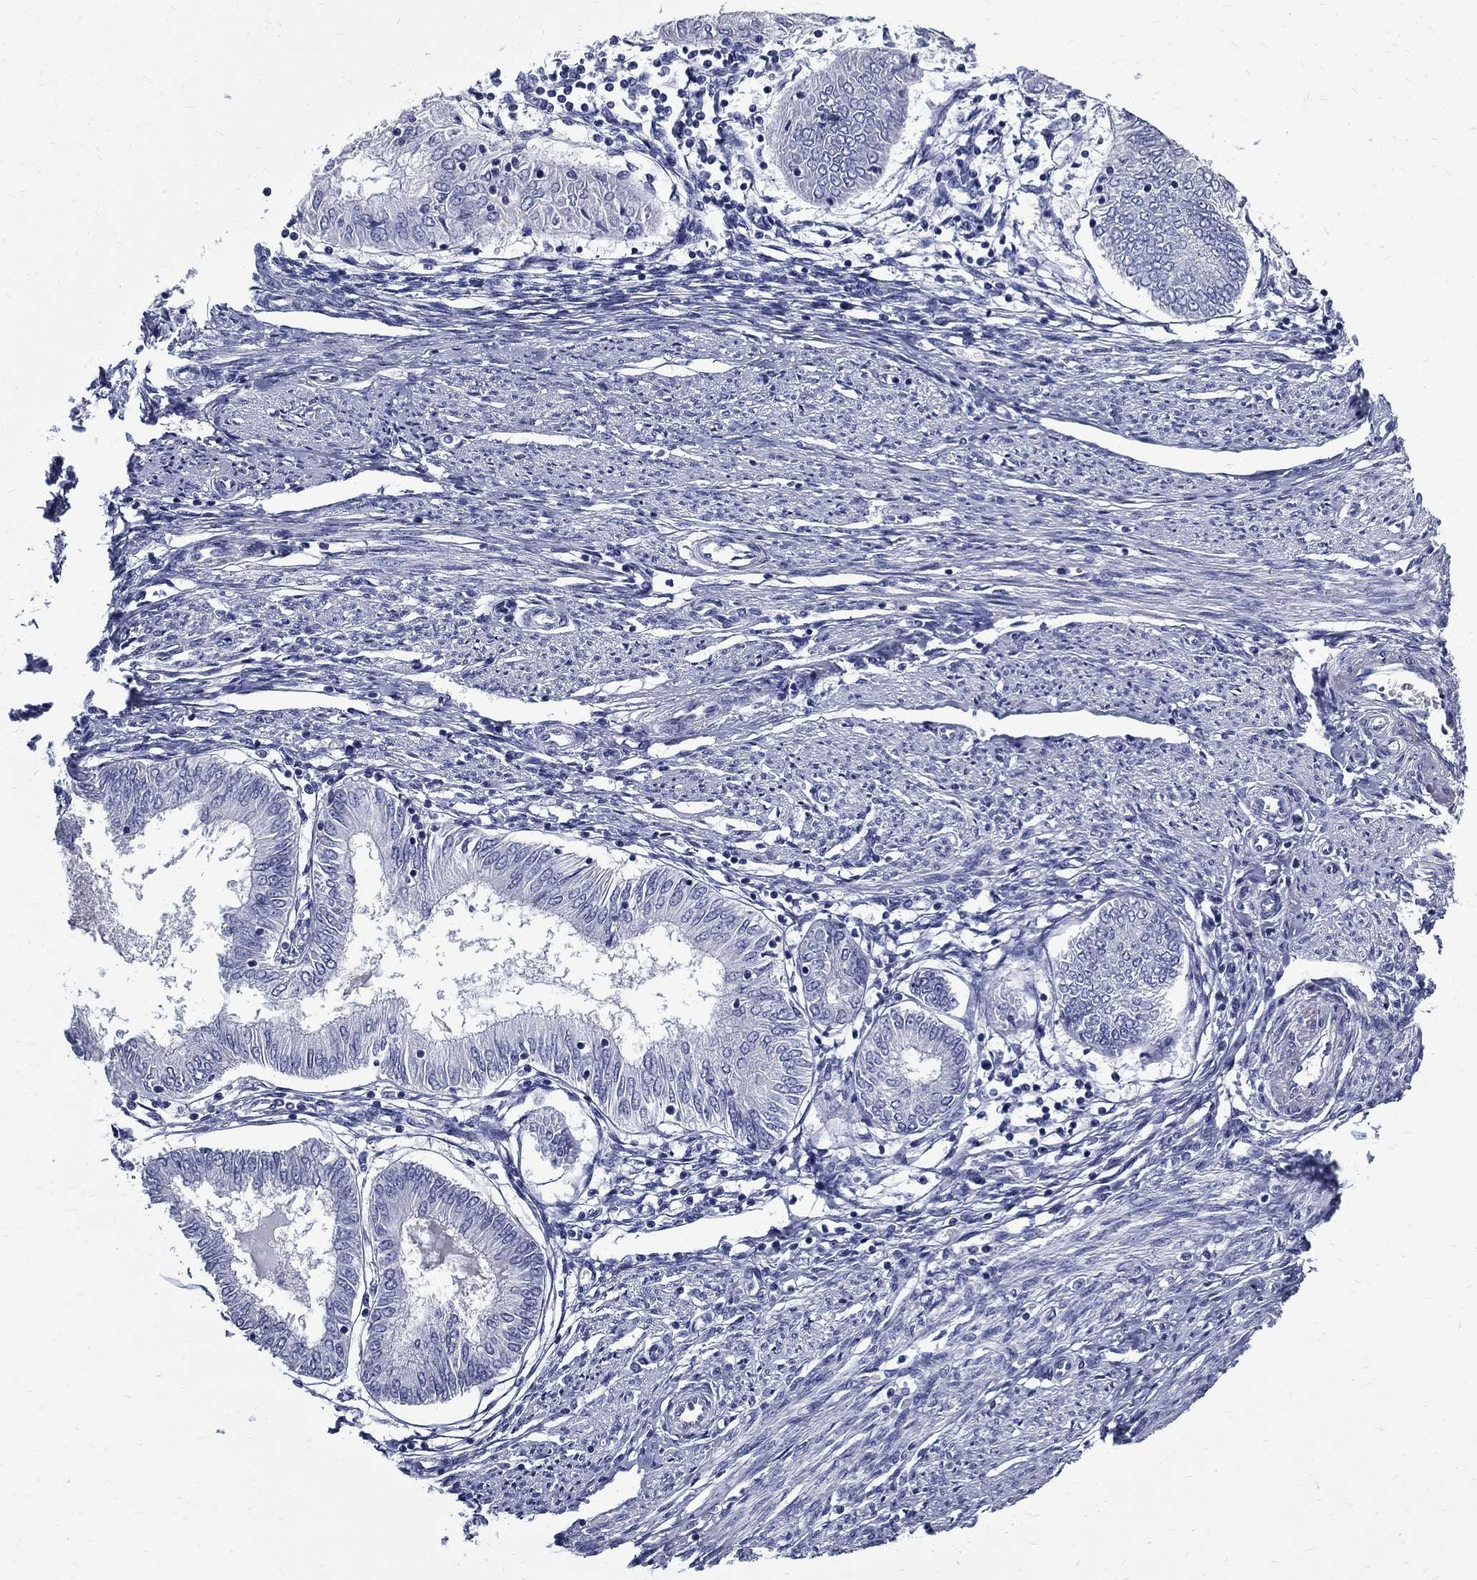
{"staining": {"intensity": "negative", "quantity": "none", "location": "none"}, "tissue": "endometrial cancer", "cell_type": "Tumor cells", "image_type": "cancer", "snomed": [{"axis": "morphology", "description": "Adenocarcinoma, NOS"}, {"axis": "topography", "description": "Endometrium"}], "caption": "Immunohistochemical staining of endometrial cancer reveals no significant positivity in tumor cells.", "gene": "TGM4", "patient": {"sex": "female", "age": 68}}